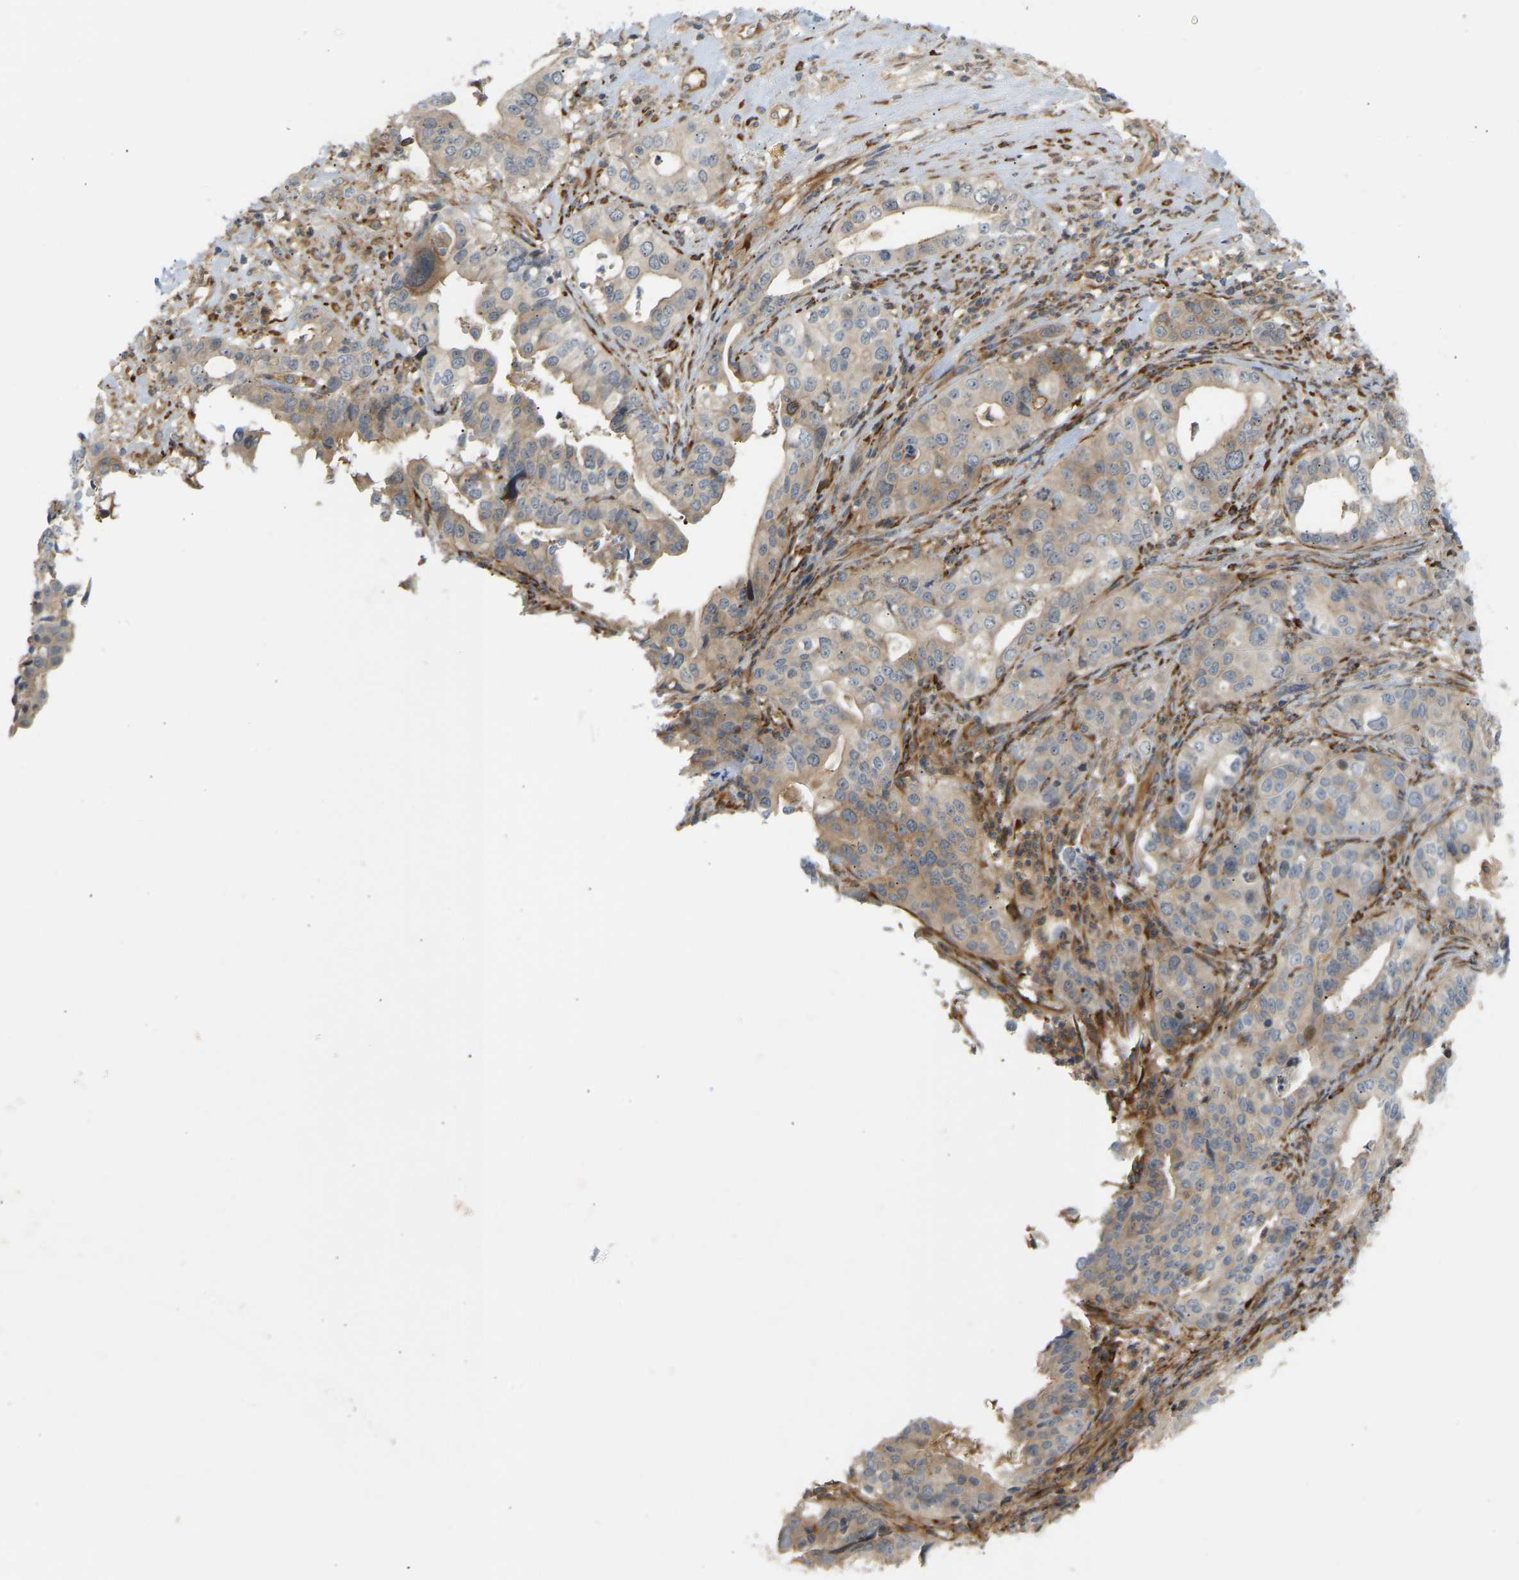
{"staining": {"intensity": "weak", "quantity": ">75%", "location": "cytoplasmic/membranous"}, "tissue": "liver cancer", "cell_type": "Tumor cells", "image_type": "cancer", "snomed": [{"axis": "morphology", "description": "Cholangiocarcinoma"}, {"axis": "topography", "description": "Liver"}], "caption": "Brown immunohistochemical staining in cholangiocarcinoma (liver) displays weak cytoplasmic/membranous expression in about >75% of tumor cells. The staining is performed using DAB (3,3'-diaminobenzidine) brown chromogen to label protein expression. The nuclei are counter-stained blue using hematoxylin.", "gene": "PLCG2", "patient": {"sex": "female", "age": 61}}